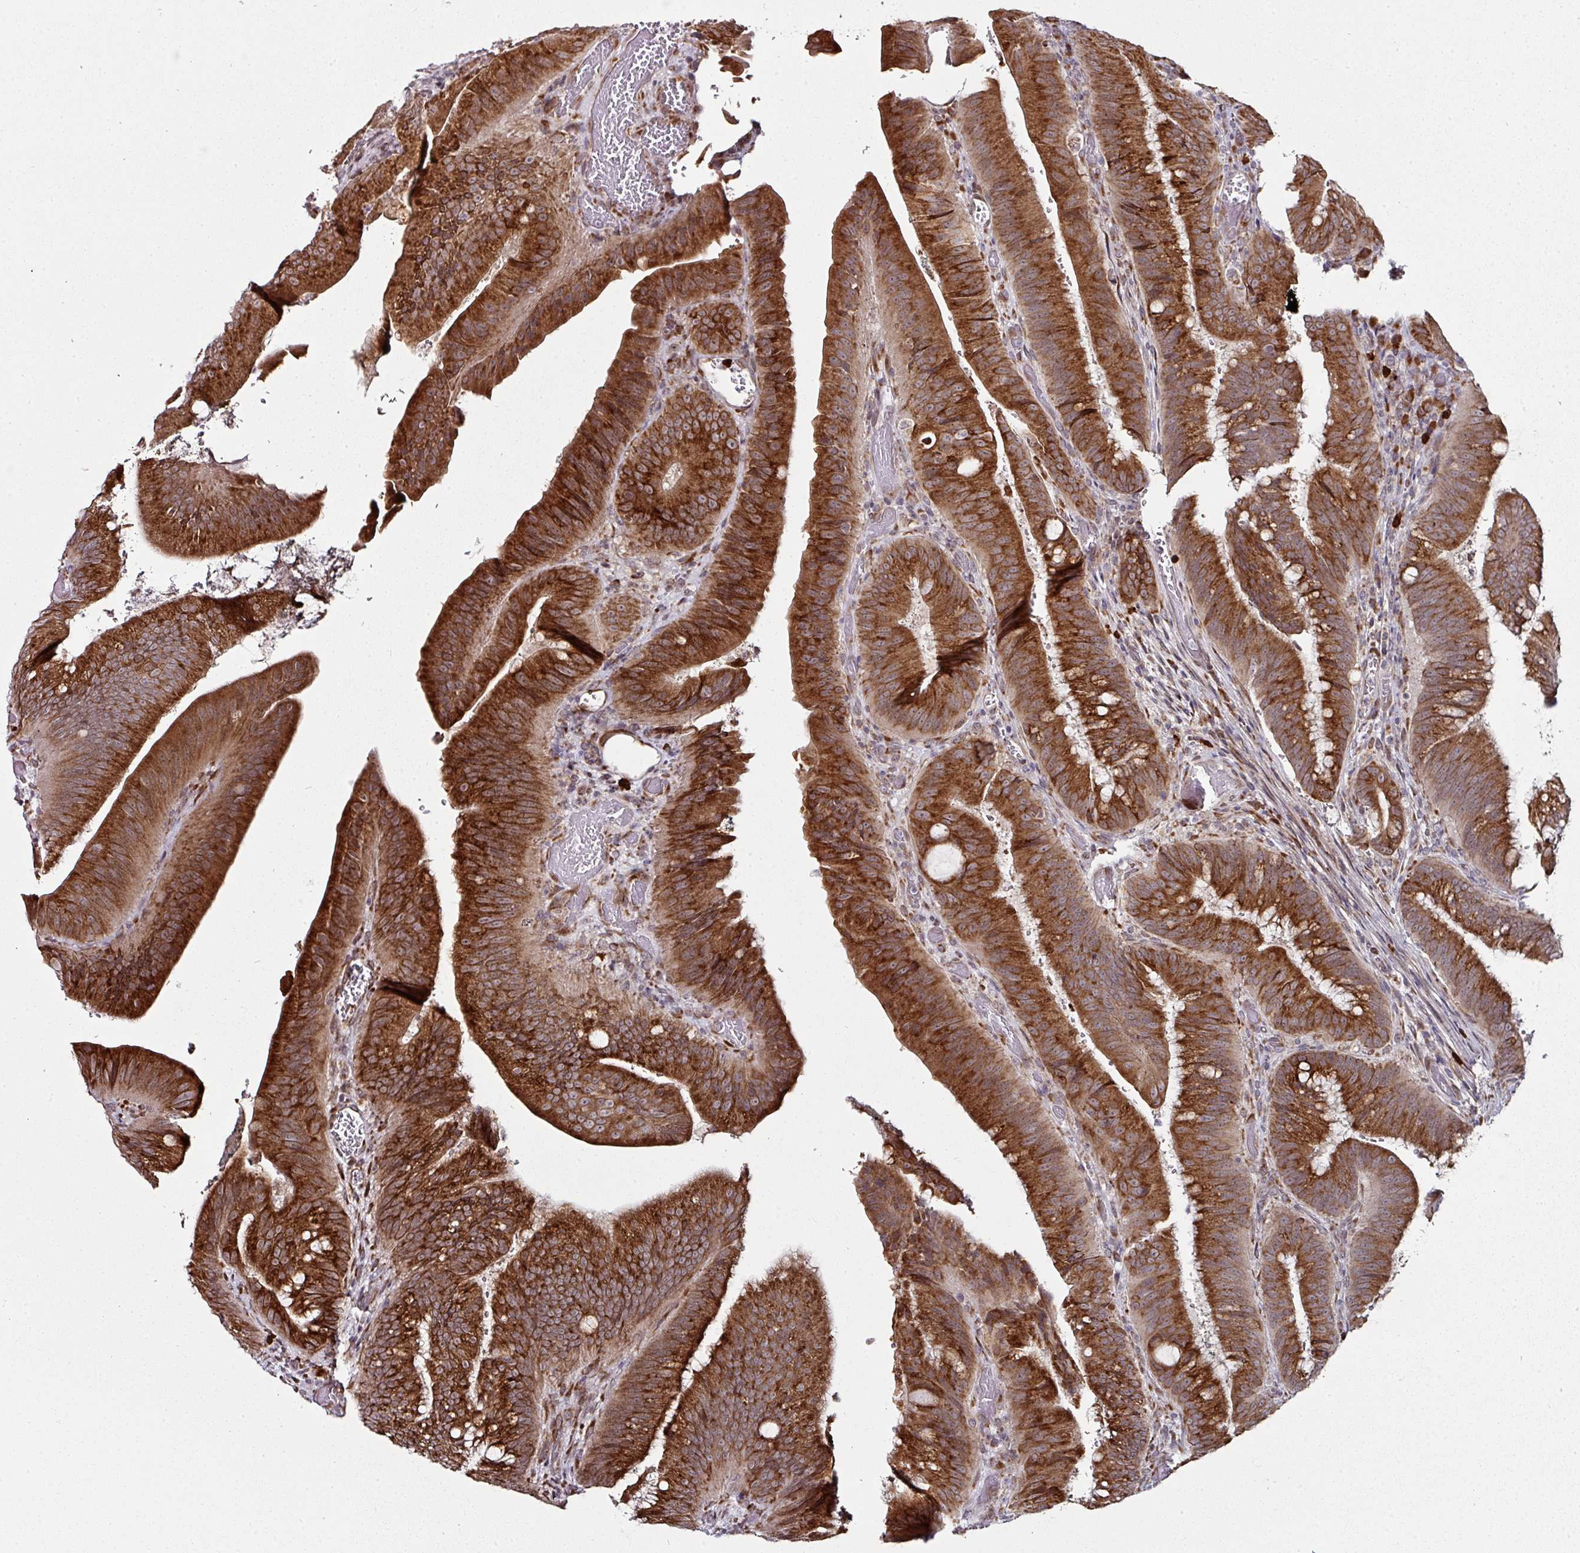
{"staining": {"intensity": "strong", "quantity": ">75%", "location": "cytoplasmic/membranous"}, "tissue": "colorectal cancer", "cell_type": "Tumor cells", "image_type": "cancer", "snomed": [{"axis": "morphology", "description": "Adenocarcinoma, NOS"}, {"axis": "topography", "description": "Colon"}], "caption": "Human colorectal adenocarcinoma stained for a protein (brown) exhibits strong cytoplasmic/membranous positive staining in about >75% of tumor cells.", "gene": "APOLD1", "patient": {"sex": "female", "age": 43}}